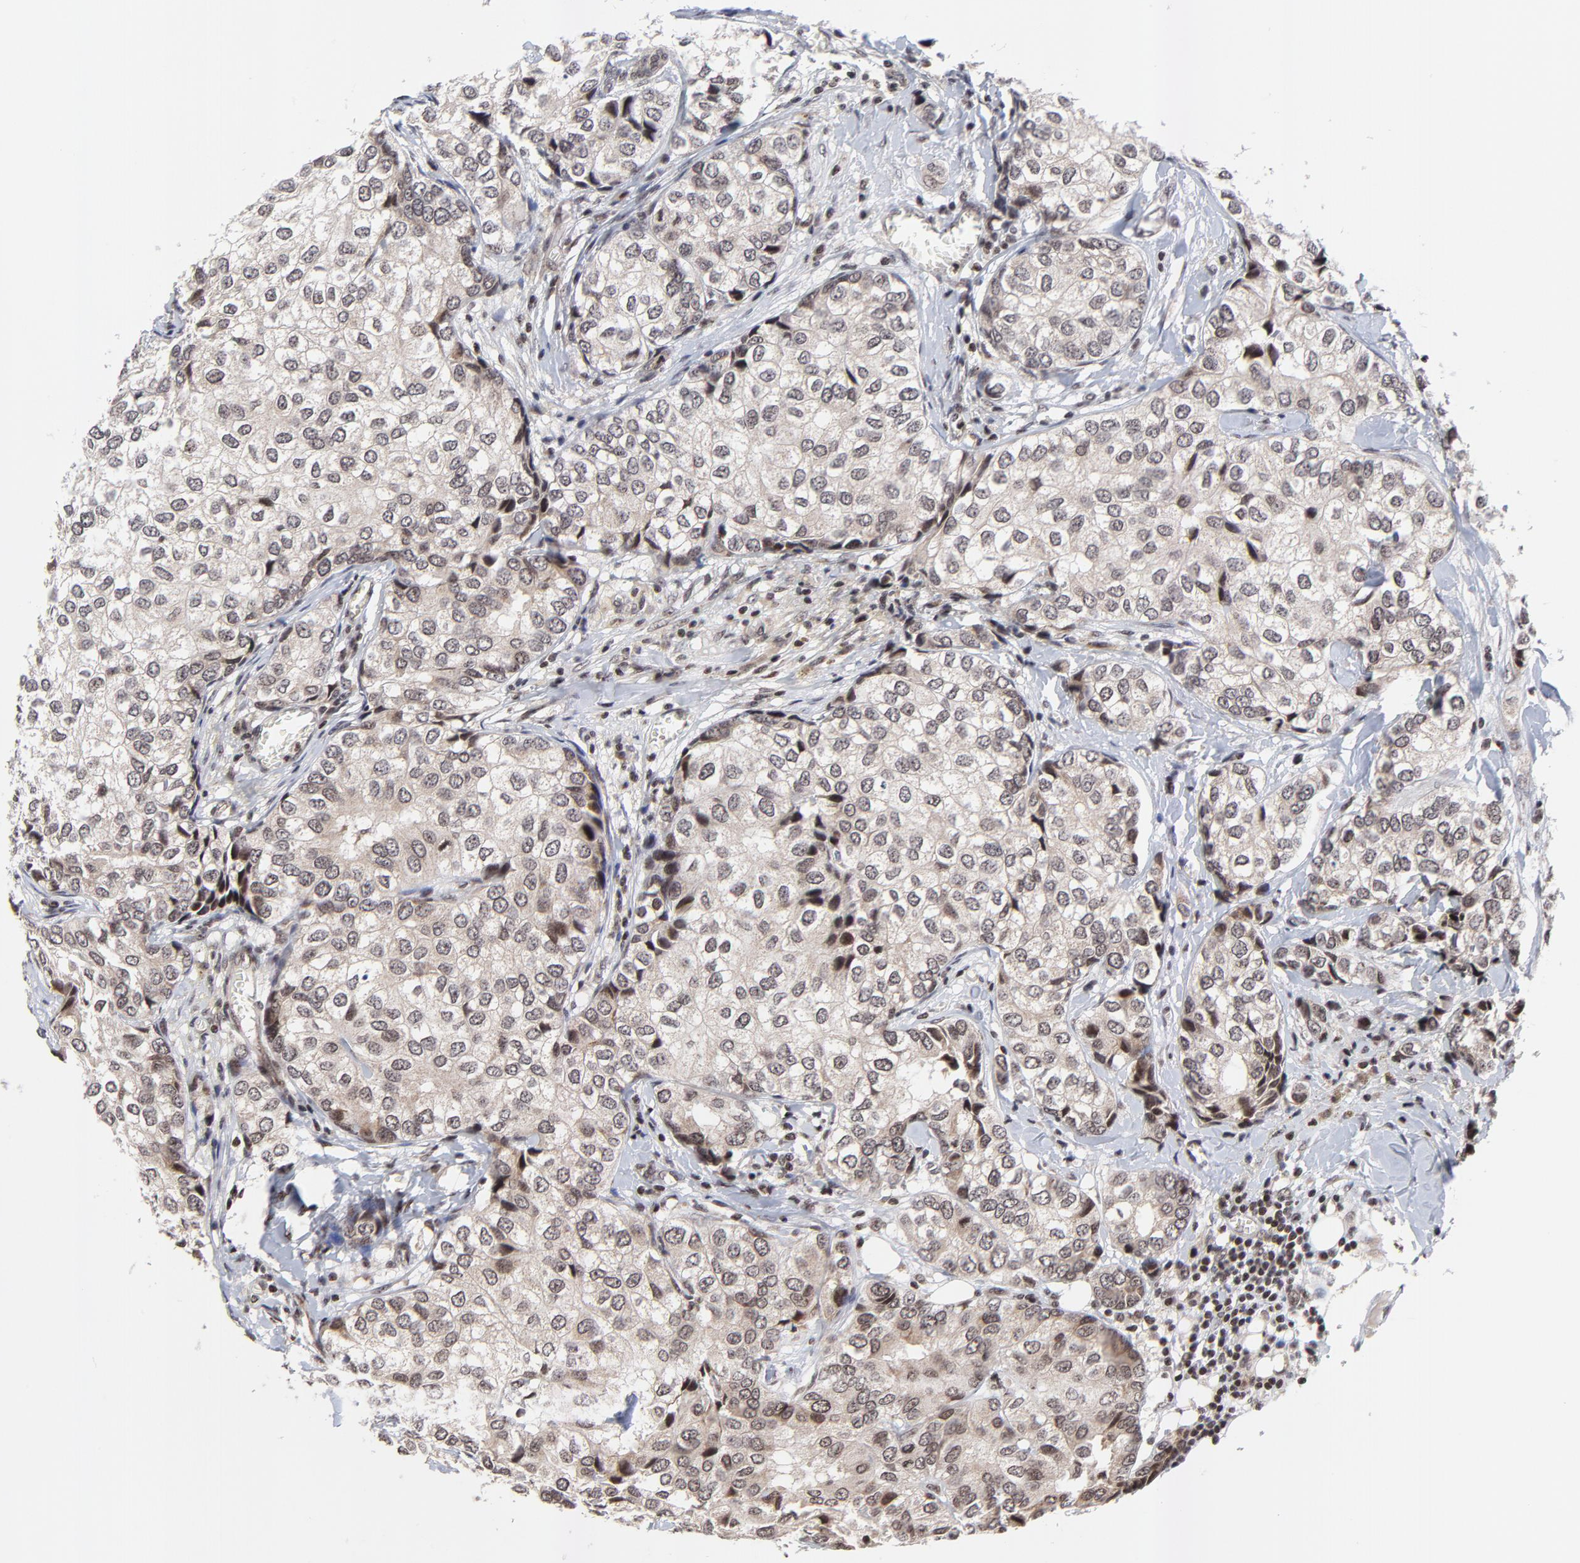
{"staining": {"intensity": "weak", "quantity": ">75%", "location": "cytoplasmic/membranous,nuclear"}, "tissue": "breast cancer", "cell_type": "Tumor cells", "image_type": "cancer", "snomed": [{"axis": "morphology", "description": "Duct carcinoma"}, {"axis": "topography", "description": "Breast"}], "caption": "Immunohistochemical staining of human breast cancer exhibits weak cytoplasmic/membranous and nuclear protein staining in about >75% of tumor cells.", "gene": "ZNF777", "patient": {"sex": "female", "age": 68}}